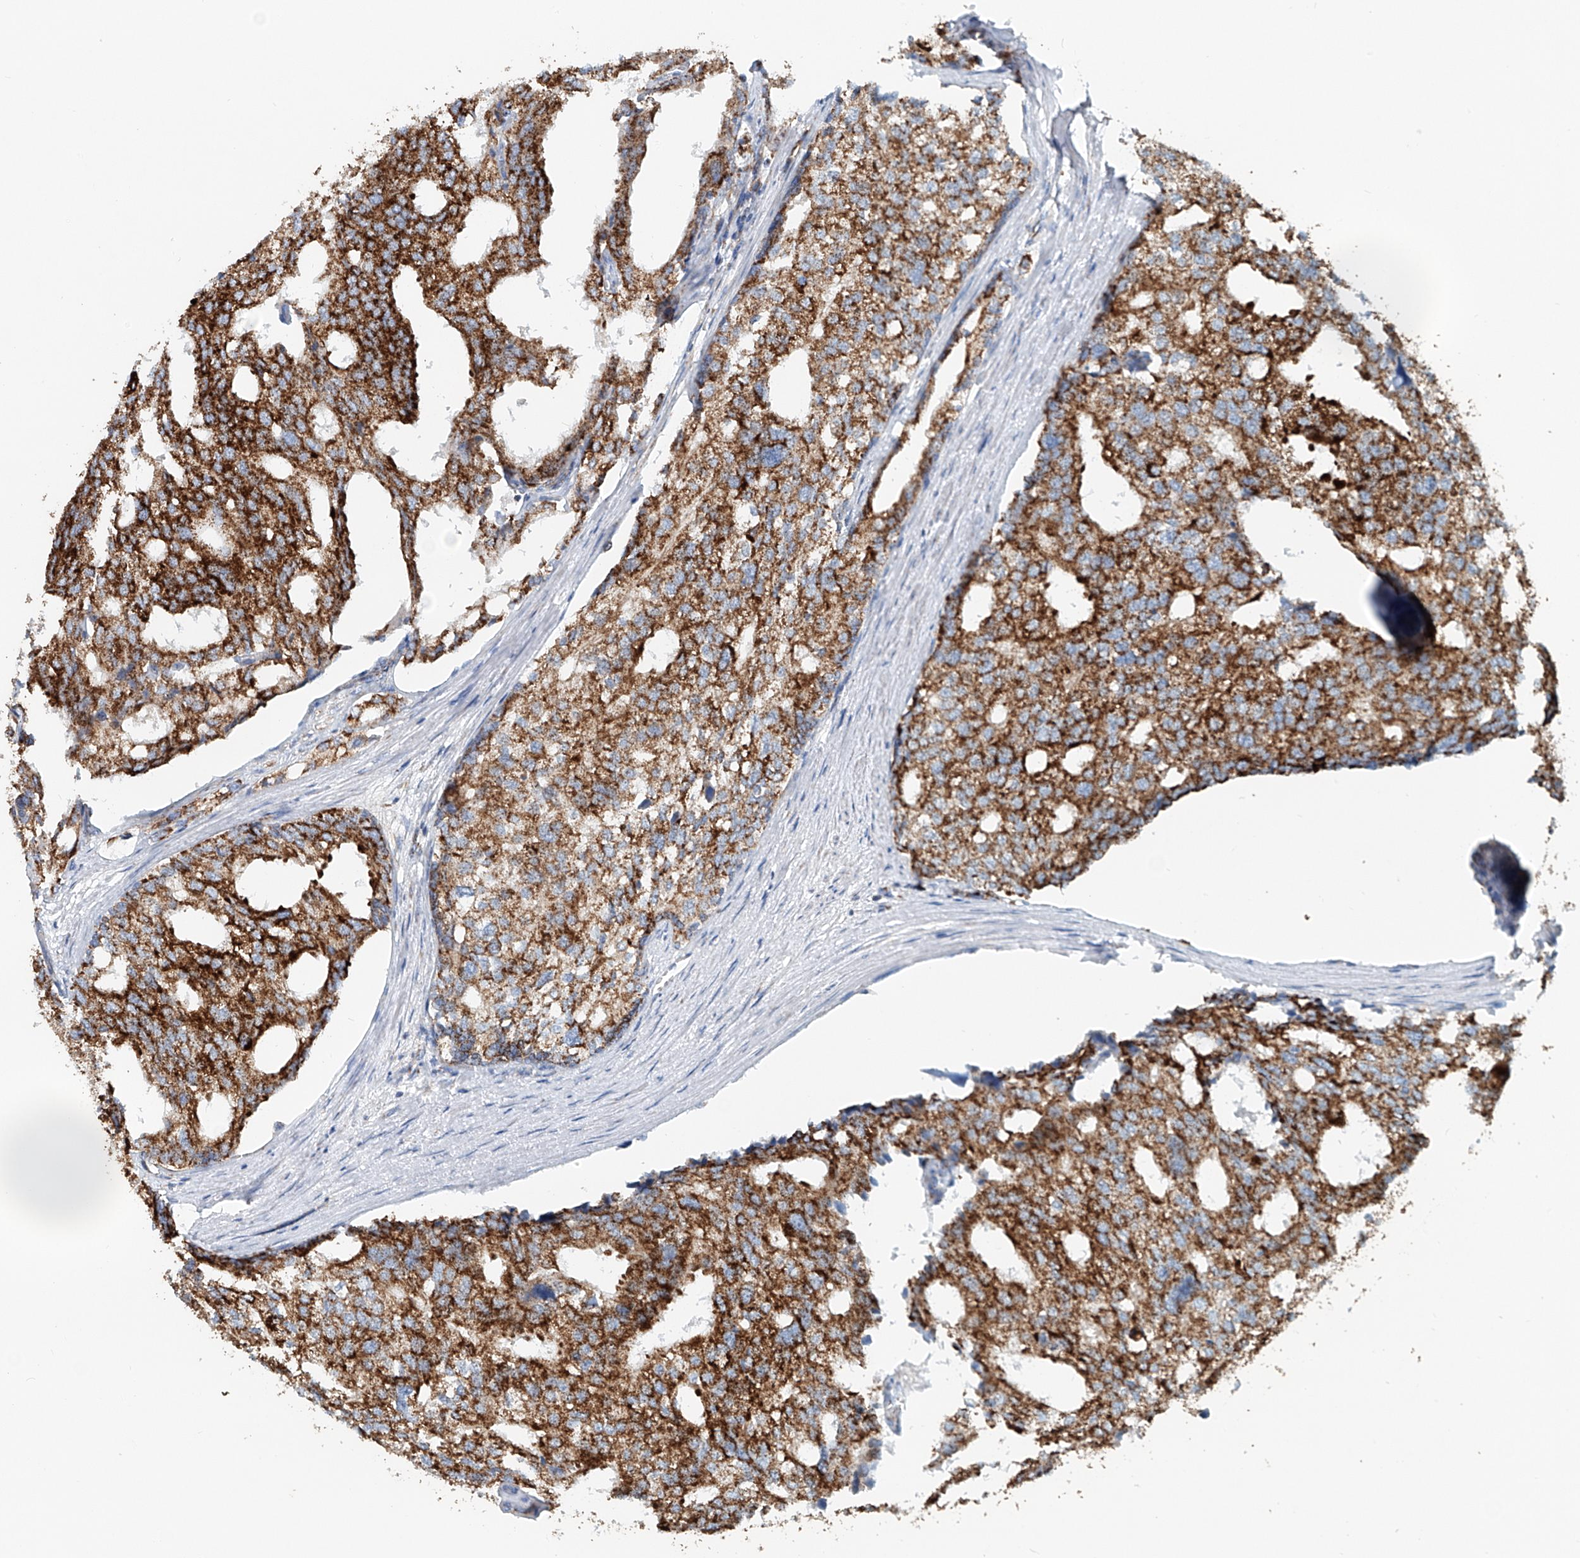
{"staining": {"intensity": "strong", "quantity": "25%-75%", "location": "cytoplasmic/membranous"}, "tissue": "prostate cancer", "cell_type": "Tumor cells", "image_type": "cancer", "snomed": [{"axis": "morphology", "description": "Adenocarcinoma, High grade"}, {"axis": "topography", "description": "Prostate"}], "caption": "IHC (DAB (3,3'-diaminobenzidine)) staining of human adenocarcinoma (high-grade) (prostate) exhibits strong cytoplasmic/membranous protein staining in approximately 25%-75% of tumor cells.", "gene": "CARD10", "patient": {"sex": "male", "age": 50}}